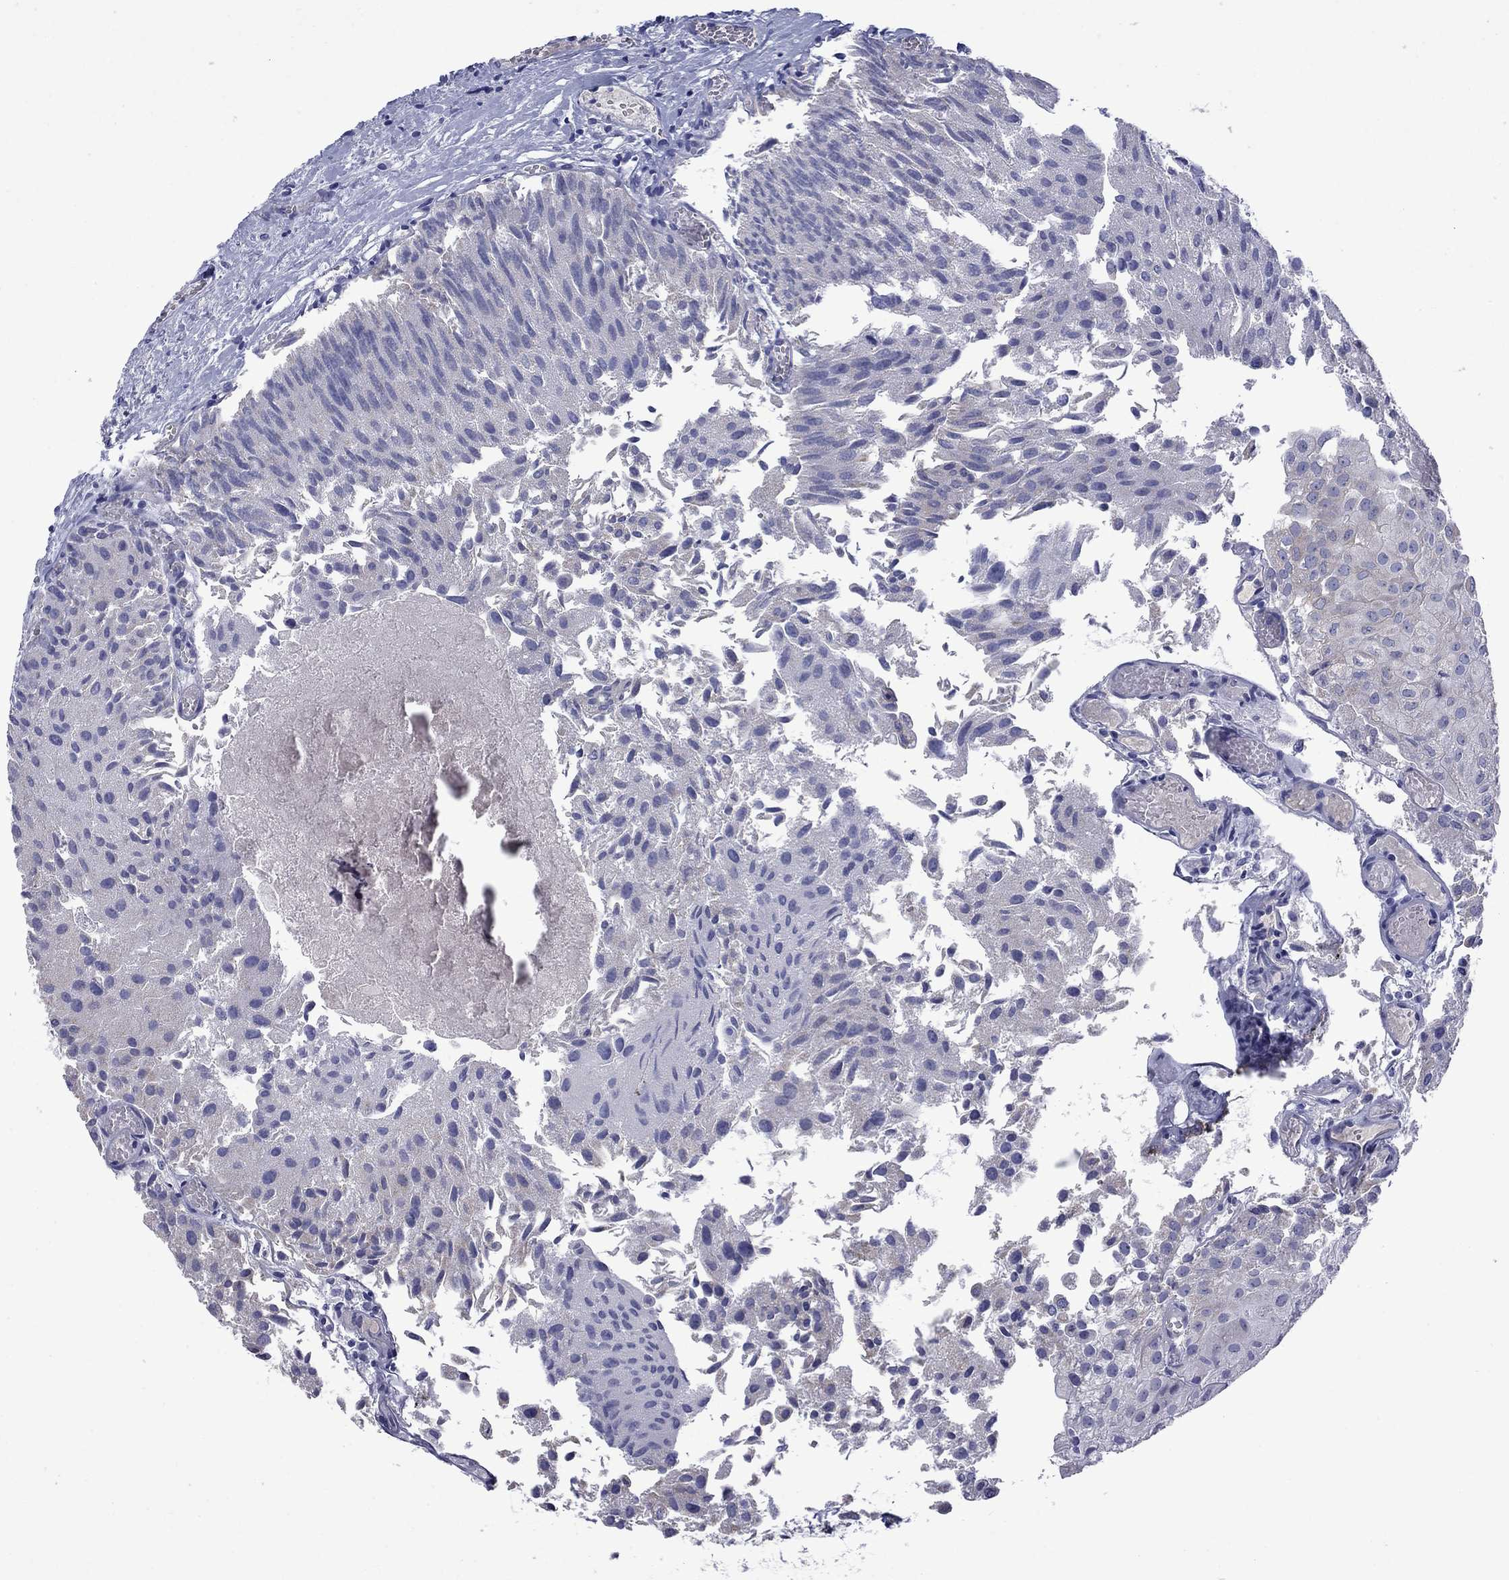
{"staining": {"intensity": "negative", "quantity": "none", "location": "none"}, "tissue": "urothelial cancer", "cell_type": "Tumor cells", "image_type": "cancer", "snomed": [{"axis": "morphology", "description": "Urothelial carcinoma, Low grade"}, {"axis": "topography", "description": "Urinary bladder"}], "caption": "There is no significant expression in tumor cells of urothelial cancer.", "gene": "KCNJ16", "patient": {"sex": "female", "age": 78}}